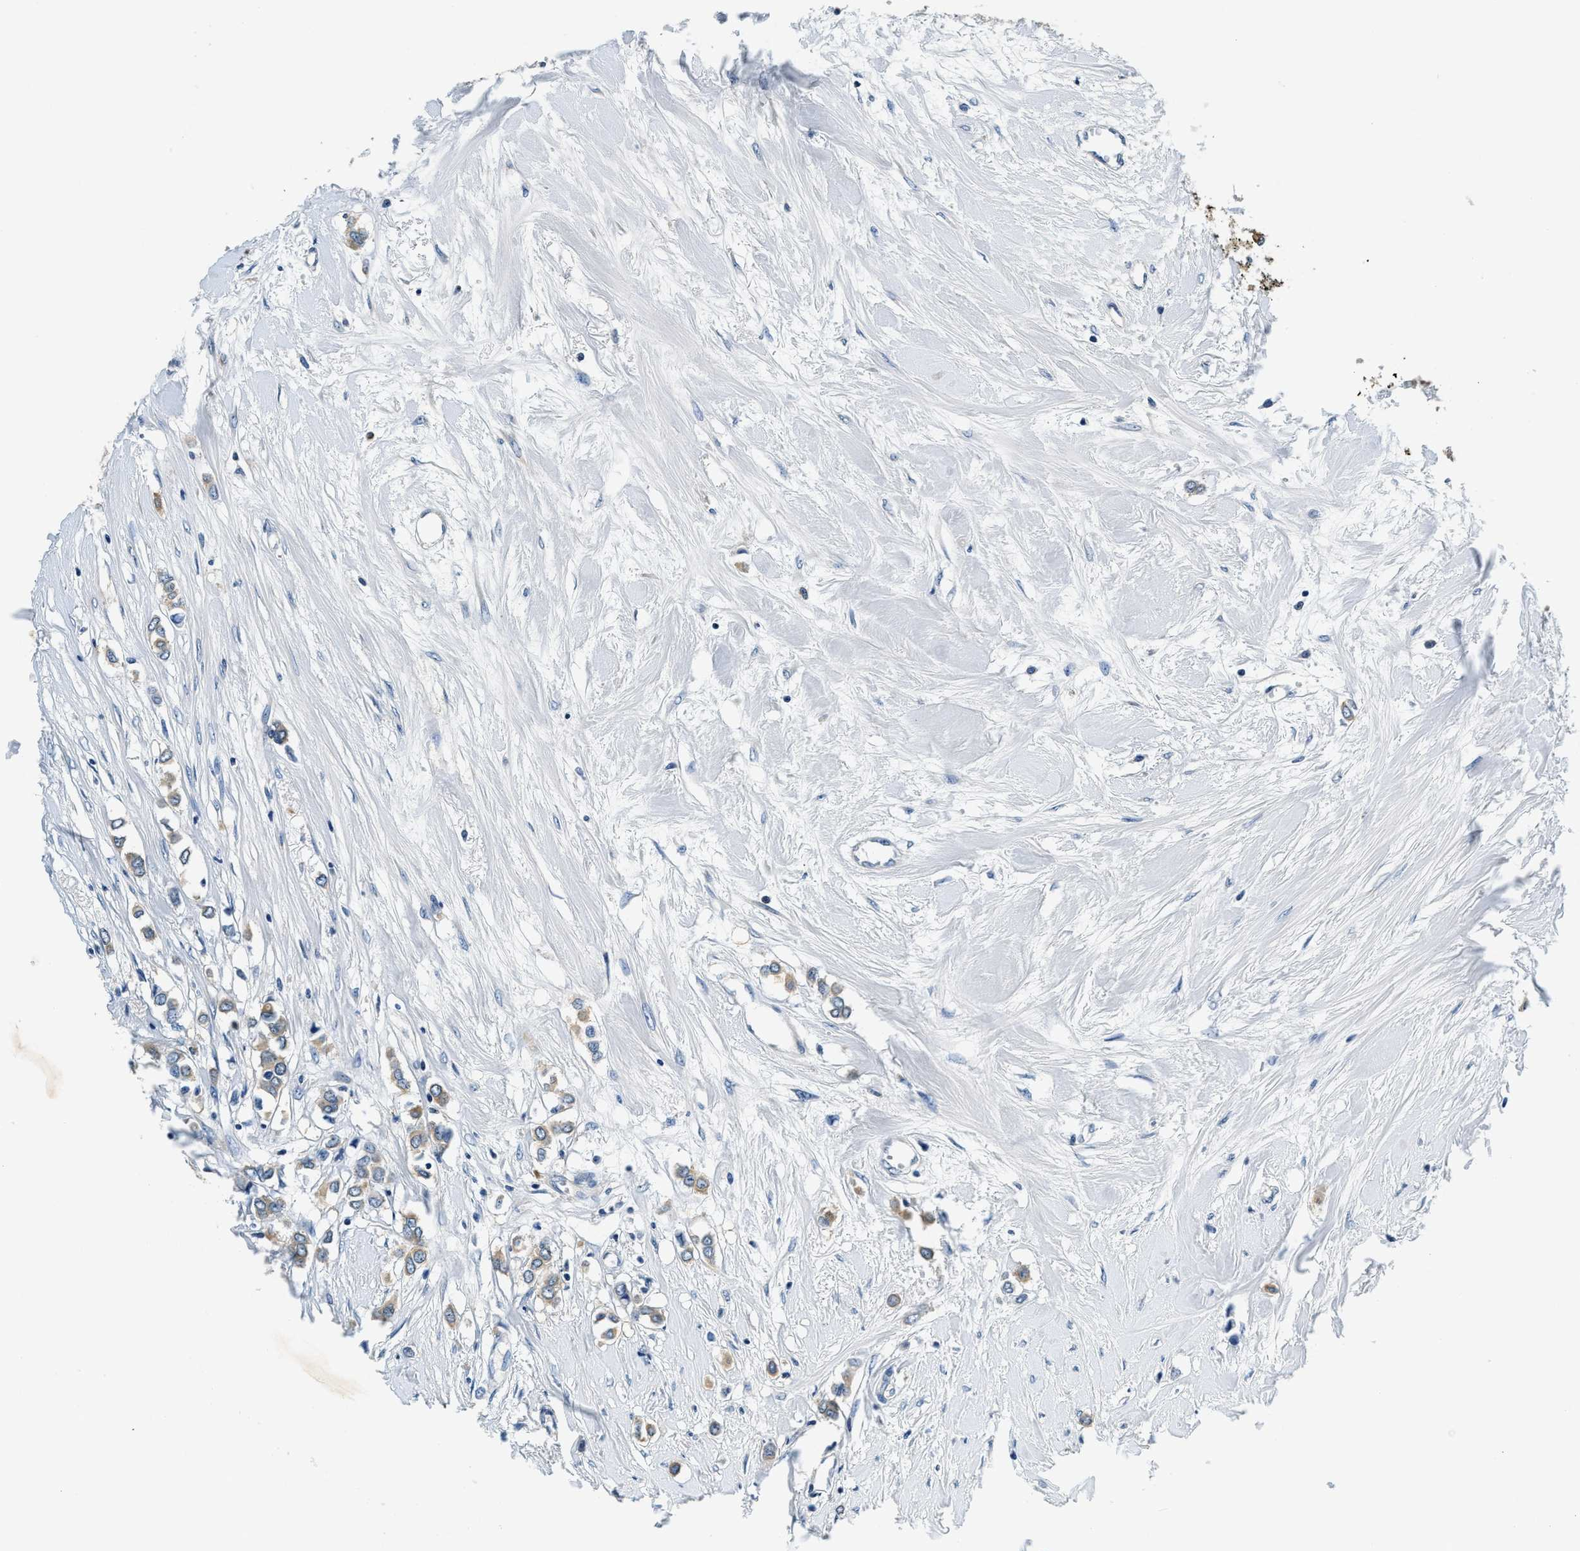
{"staining": {"intensity": "moderate", "quantity": ">75%", "location": "cytoplasmic/membranous"}, "tissue": "breast cancer", "cell_type": "Tumor cells", "image_type": "cancer", "snomed": [{"axis": "morphology", "description": "Lobular carcinoma"}, {"axis": "topography", "description": "Breast"}], "caption": "An immunohistochemistry (IHC) photomicrograph of tumor tissue is shown. Protein staining in brown labels moderate cytoplasmic/membranous positivity in breast cancer (lobular carcinoma) within tumor cells.", "gene": "RESF1", "patient": {"sex": "female", "age": 51}}